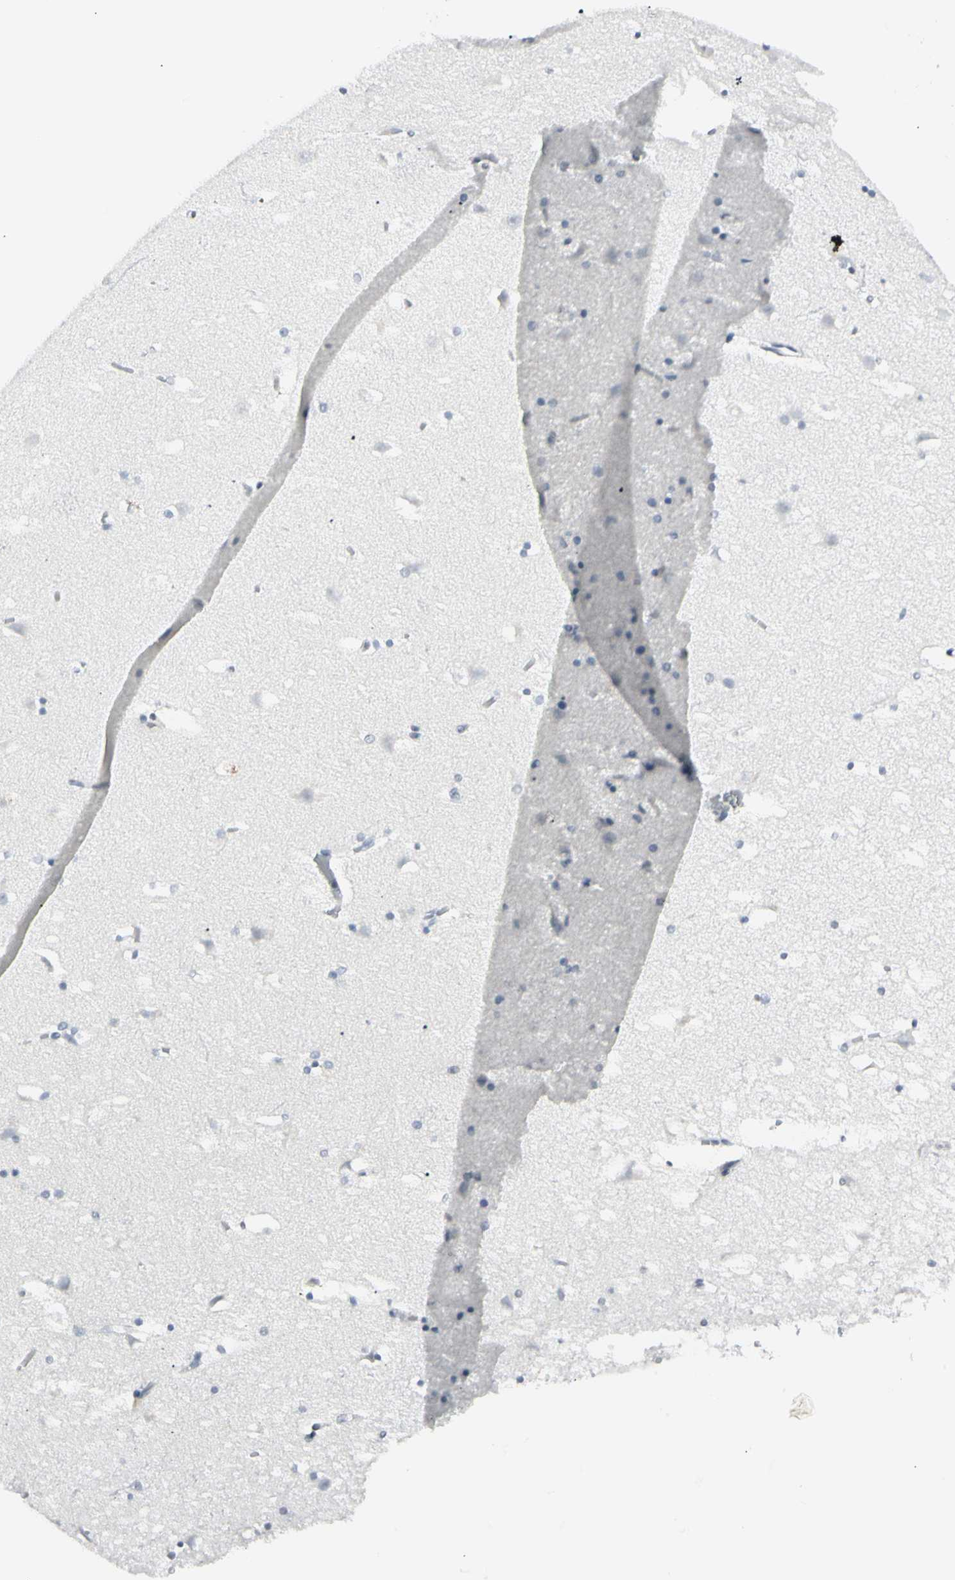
{"staining": {"intensity": "negative", "quantity": "none", "location": "none"}, "tissue": "caudate", "cell_type": "Glial cells", "image_type": "normal", "snomed": [{"axis": "morphology", "description": "Normal tissue, NOS"}, {"axis": "topography", "description": "Lateral ventricle wall"}], "caption": "Micrograph shows no protein expression in glial cells of benign caudate.", "gene": "ZBTB7B", "patient": {"sex": "male", "age": 45}}